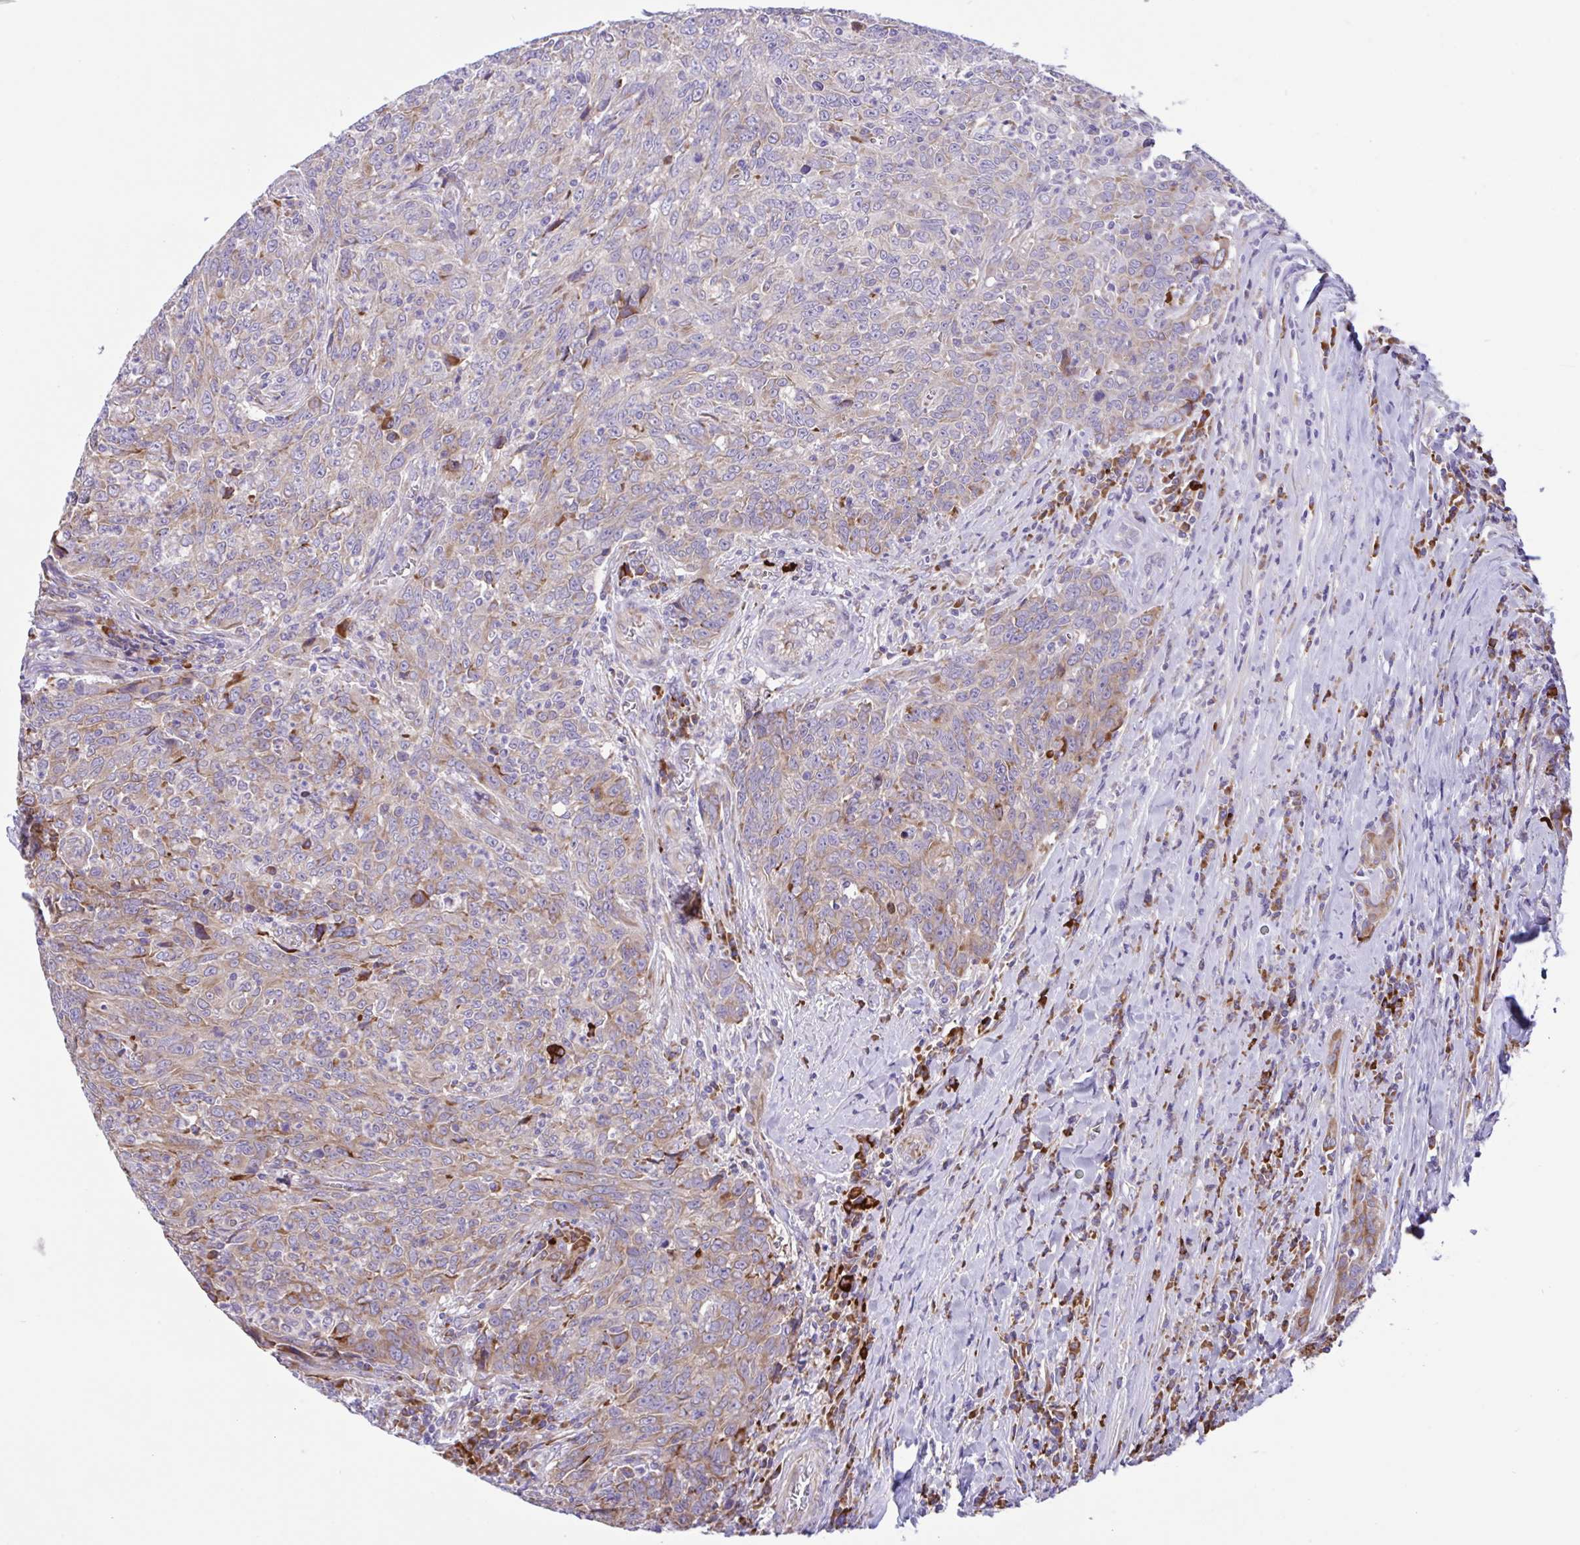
{"staining": {"intensity": "weak", "quantity": "25%-75%", "location": "cytoplasmic/membranous"}, "tissue": "breast cancer", "cell_type": "Tumor cells", "image_type": "cancer", "snomed": [{"axis": "morphology", "description": "Duct carcinoma"}, {"axis": "topography", "description": "Breast"}], "caption": "Immunohistochemistry (DAB (3,3'-diaminobenzidine)) staining of infiltrating ductal carcinoma (breast) displays weak cytoplasmic/membranous protein expression in approximately 25%-75% of tumor cells. (Stains: DAB in brown, nuclei in blue, Microscopy: brightfield microscopy at high magnification).", "gene": "DSC3", "patient": {"sex": "female", "age": 50}}